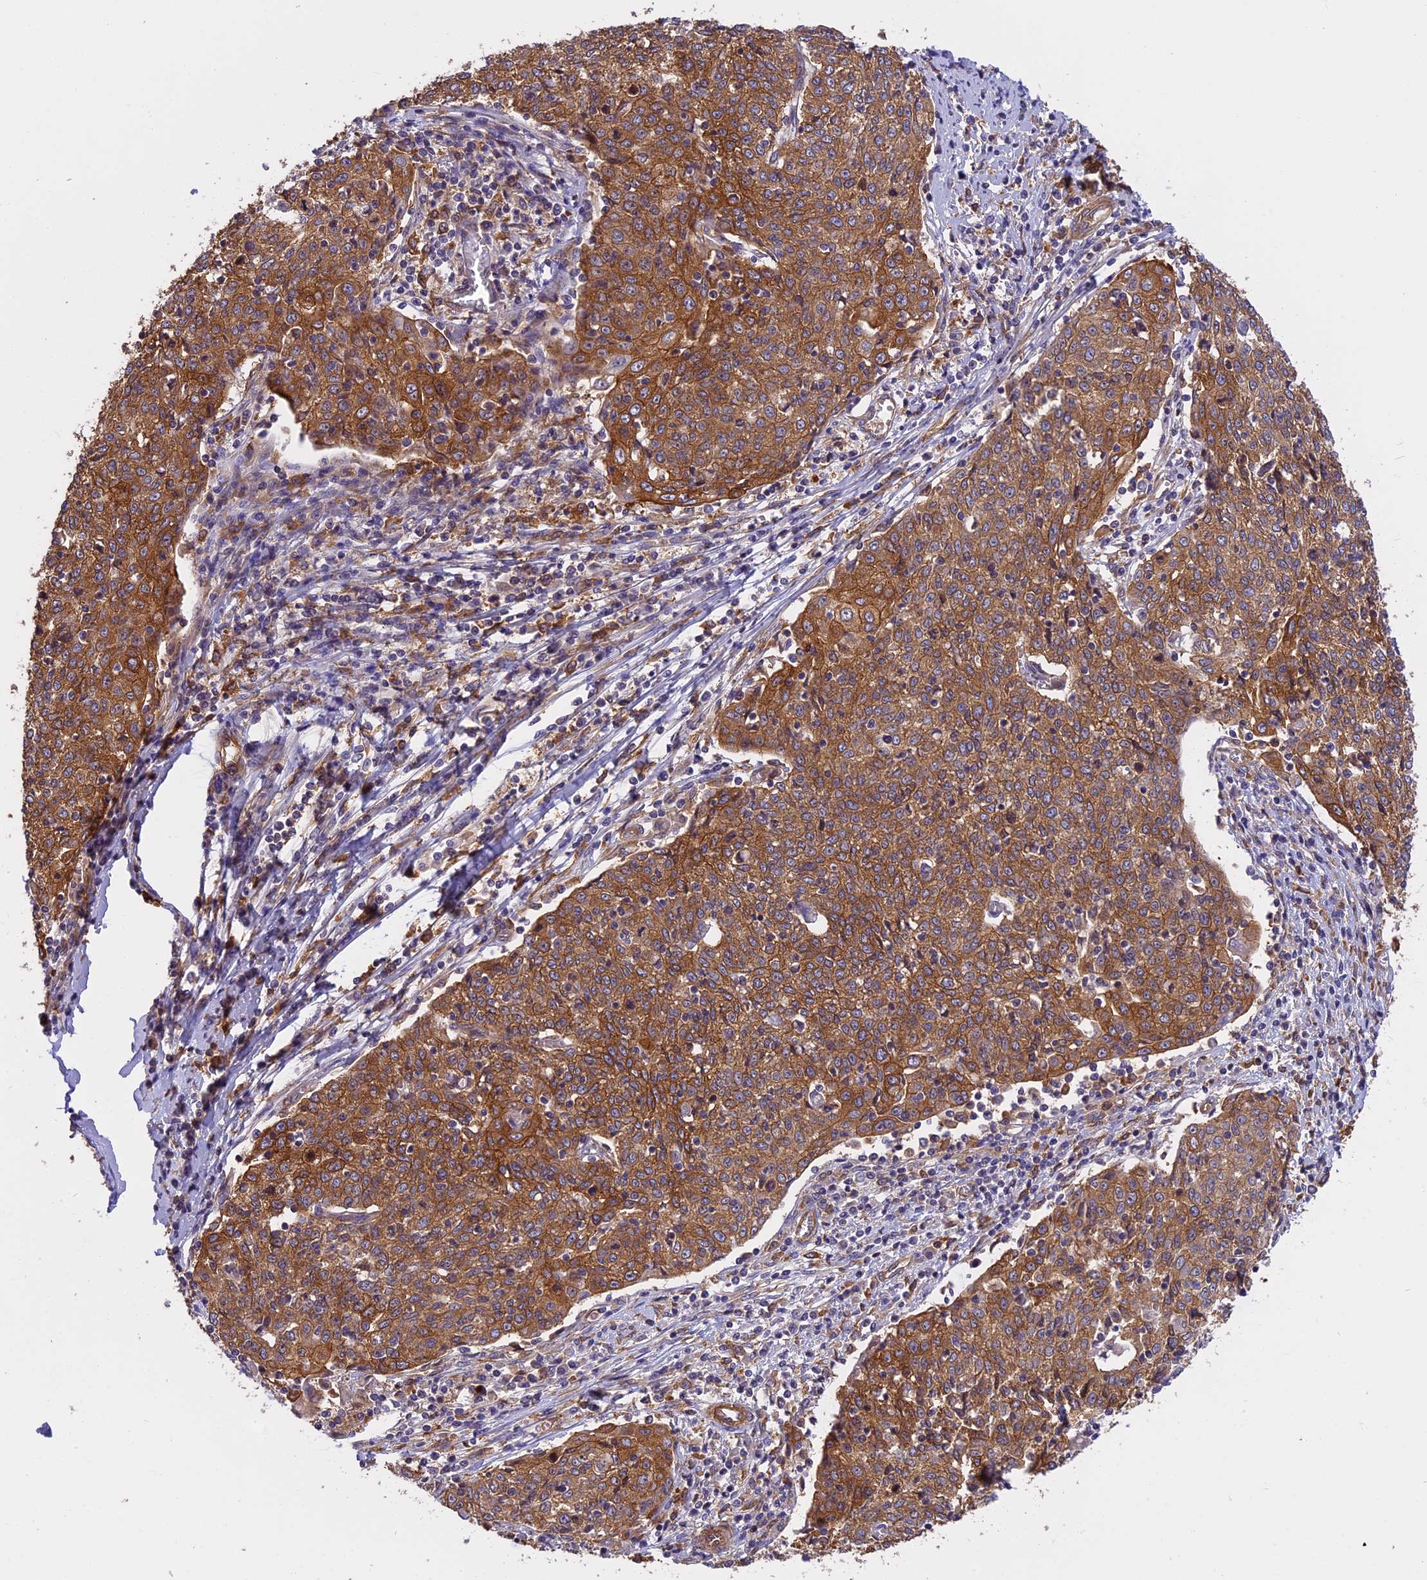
{"staining": {"intensity": "strong", "quantity": ">75%", "location": "cytoplasmic/membranous"}, "tissue": "cervical cancer", "cell_type": "Tumor cells", "image_type": "cancer", "snomed": [{"axis": "morphology", "description": "Squamous cell carcinoma, NOS"}, {"axis": "topography", "description": "Cervix"}], "caption": "Strong cytoplasmic/membranous expression is present in about >75% of tumor cells in cervical cancer.", "gene": "EHBP1L1", "patient": {"sex": "female", "age": 48}}